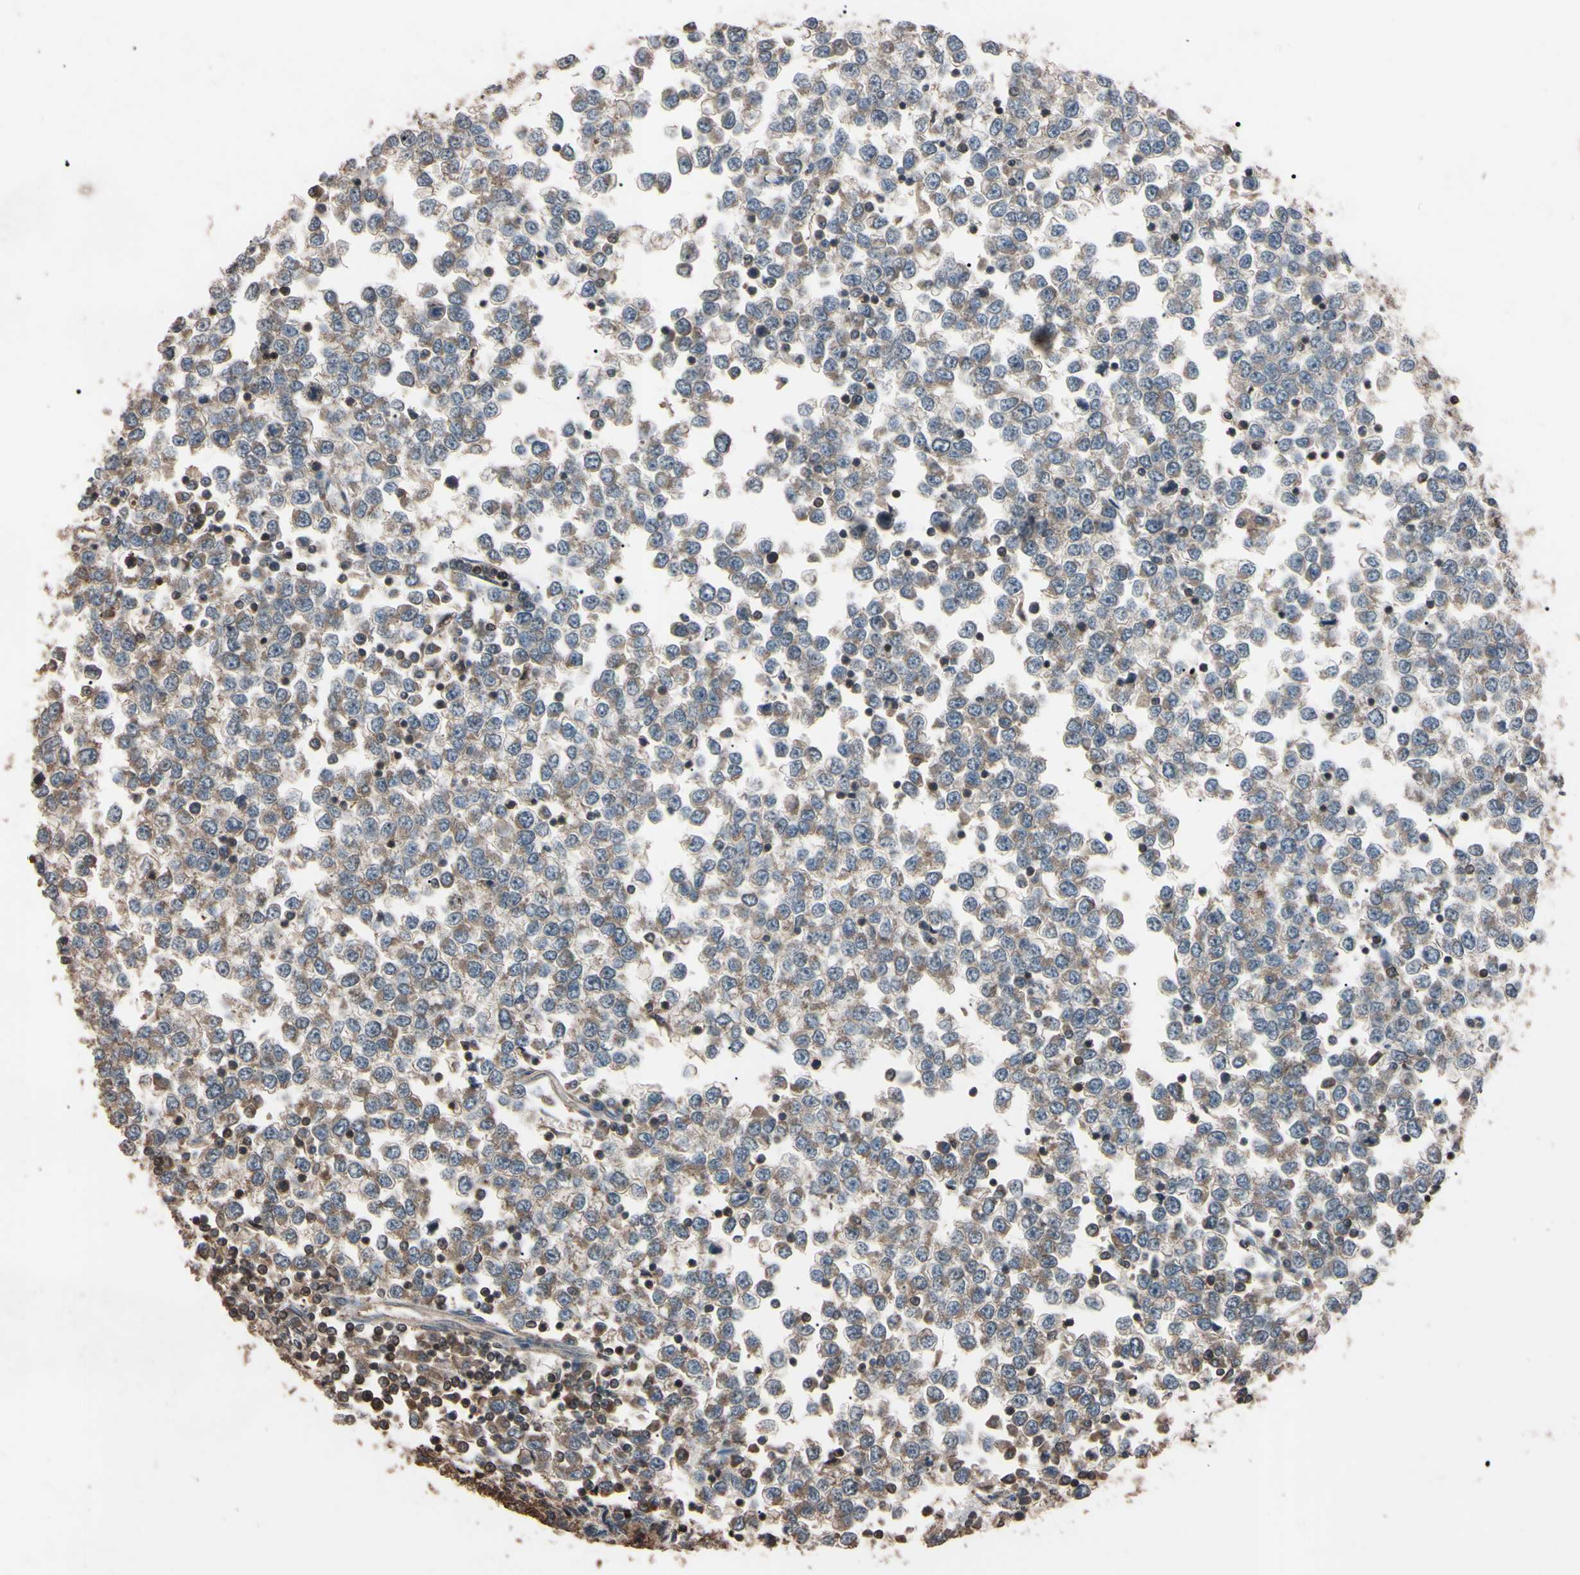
{"staining": {"intensity": "weak", "quantity": "25%-75%", "location": "cytoplasmic/membranous"}, "tissue": "testis cancer", "cell_type": "Tumor cells", "image_type": "cancer", "snomed": [{"axis": "morphology", "description": "Seminoma, NOS"}, {"axis": "topography", "description": "Testis"}], "caption": "Testis cancer was stained to show a protein in brown. There is low levels of weak cytoplasmic/membranous positivity in approximately 25%-75% of tumor cells.", "gene": "TNFRSF1A", "patient": {"sex": "male", "age": 65}}